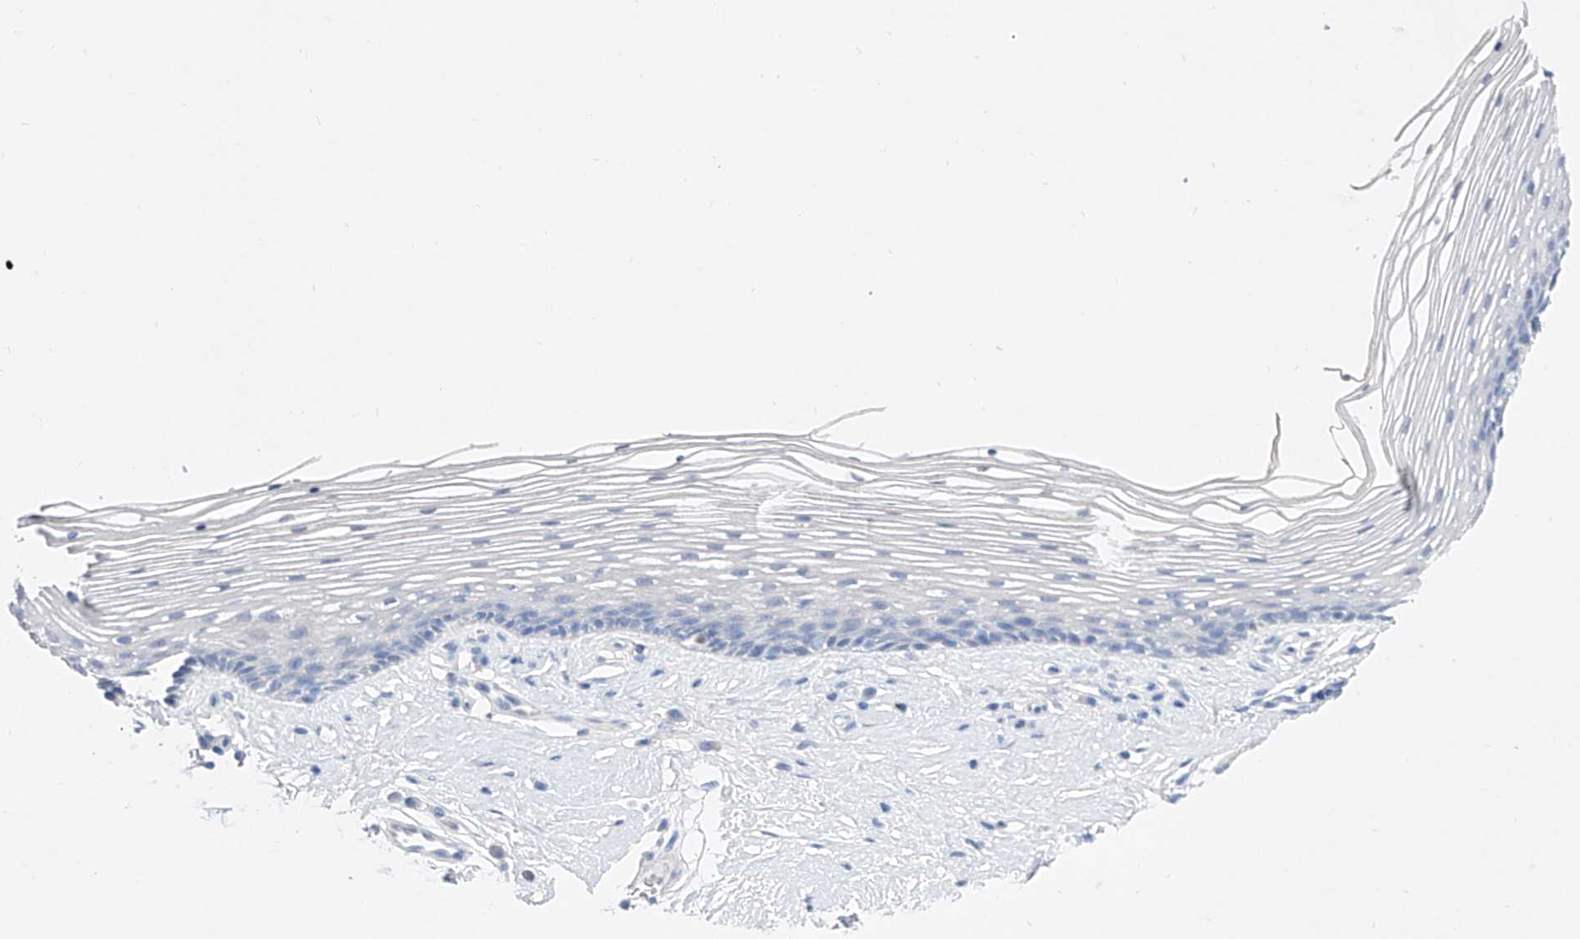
{"staining": {"intensity": "negative", "quantity": "none", "location": "none"}, "tissue": "vagina", "cell_type": "Squamous epithelial cells", "image_type": "normal", "snomed": [{"axis": "morphology", "description": "Normal tissue, NOS"}, {"axis": "topography", "description": "Vagina"}], "caption": "IHC of unremarkable vagina displays no positivity in squamous epithelial cells.", "gene": "TM7SF2", "patient": {"sex": "female", "age": 46}}